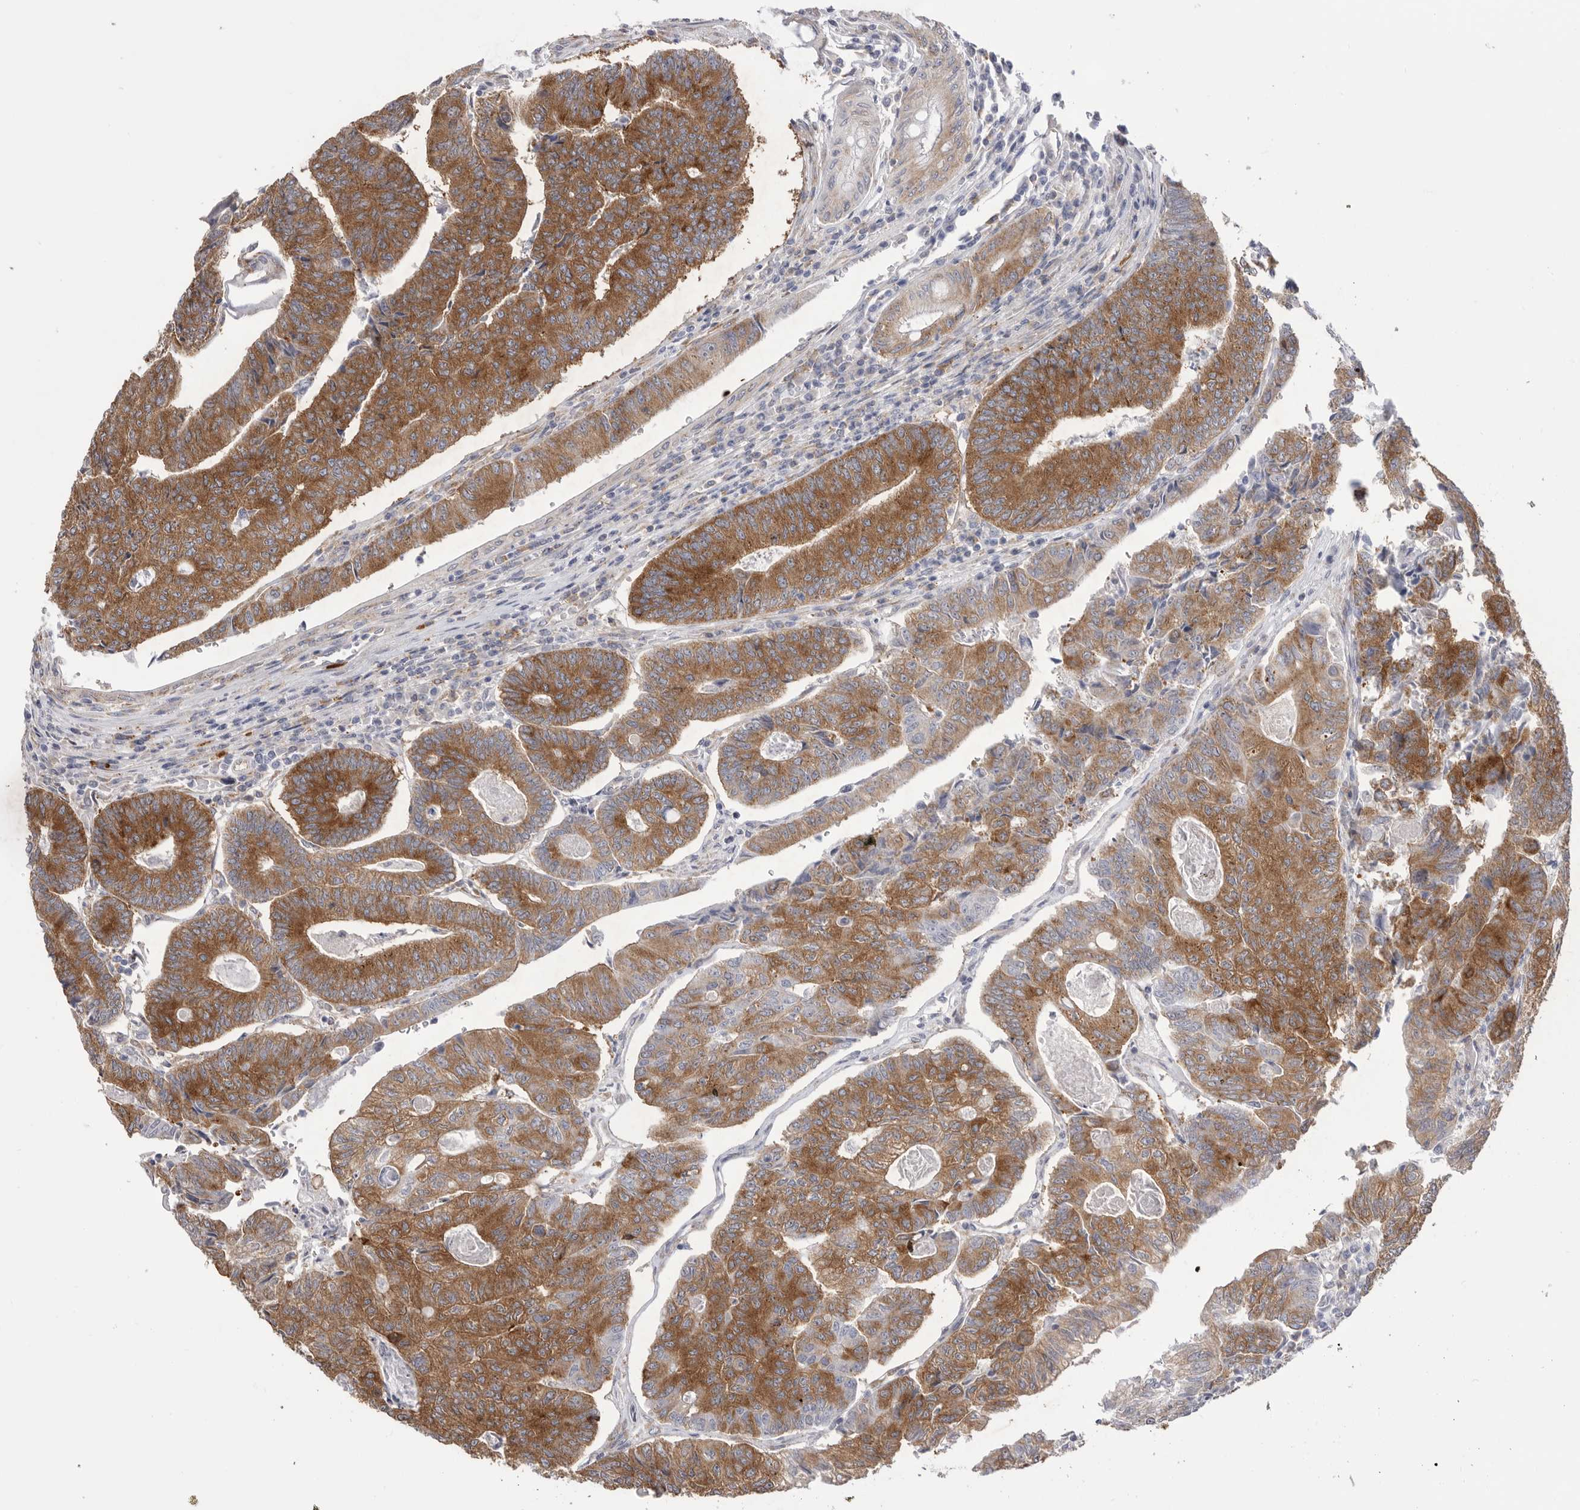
{"staining": {"intensity": "strong", "quantity": ">75%", "location": "cytoplasmic/membranous"}, "tissue": "colorectal cancer", "cell_type": "Tumor cells", "image_type": "cancer", "snomed": [{"axis": "morphology", "description": "Adenocarcinoma, NOS"}, {"axis": "topography", "description": "Colon"}], "caption": "A high amount of strong cytoplasmic/membranous expression is seen in about >75% of tumor cells in colorectal cancer (adenocarcinoma) tissue.", "gene": "SERBP1", "patient": {"sex": "female", "age": 67}}